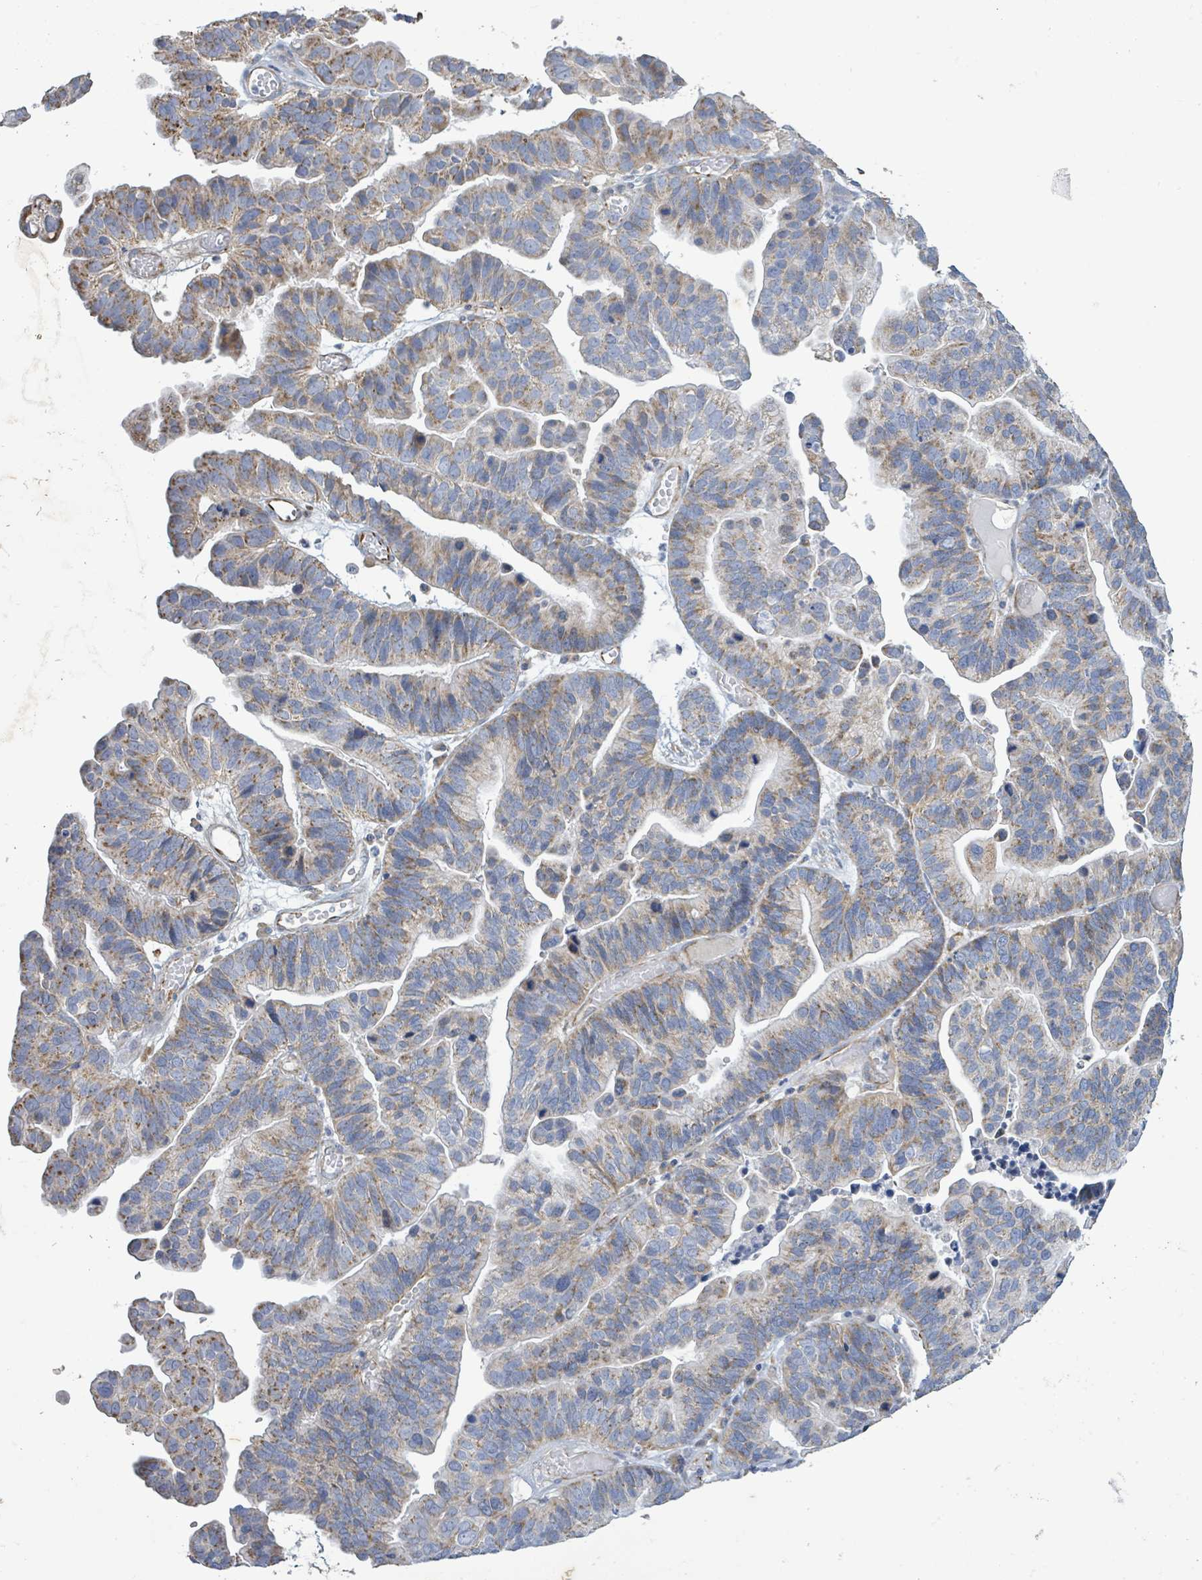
{"staining": {"intensity": "moderate", "quantity": ">75%", "location": "cytoplasmic/membranous"}, "tissue": "ovarian cancer", "cell_type": "Tumor cells", "image_type": "cancer", "snomed": [{"axis": "morphology", "description": "Cystadenocarcinoma, serous, NOS"}, {"axis": "topography", "description": "Ovary"}], "caption": "Human serous cystadenocarcinoma (ovarian) stained for a protein (brown) reveals moderate cytoplasmic/membranous positive expression in approximately >75% of tumor cells.", "gene": "ALG12", "patient": {"sex": "female", "age": 56}}